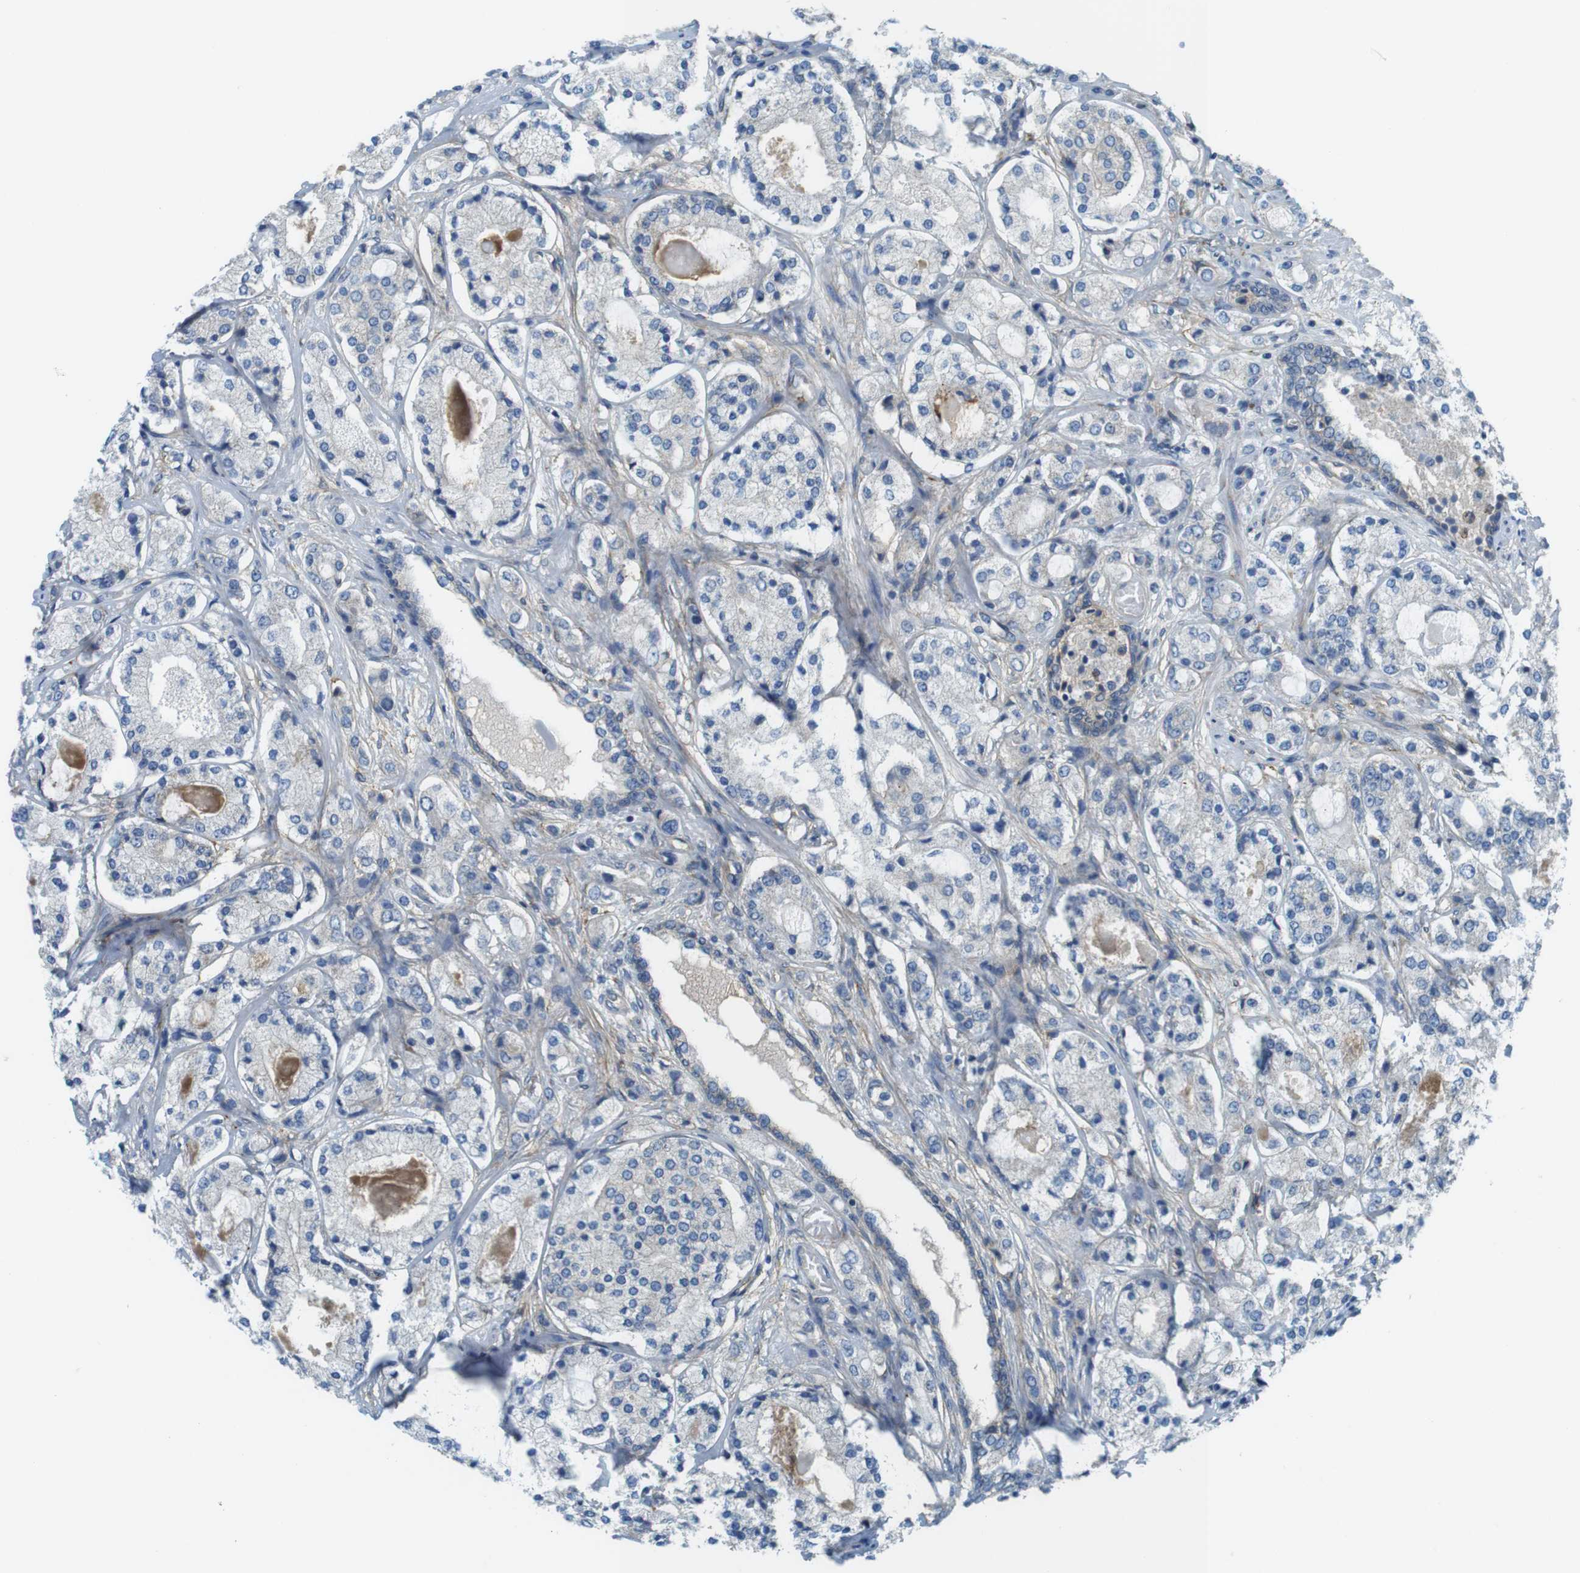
{"staining": {"intensity": "negative", "quantity": "none", "location": "none"}, "tissue": "prostate cancer", "cell_type": "Tumor cells", "image_type": "cancer", "snomed": [{"axis": "morphology", "description": "Adenocarcinoma, High grade"}, {"axis": "topography", "description": "Prostate"}], "caption": "A high-resolution photomicrograph shows IHC staining of adenocarcinoma (high-grade) (prostate), which exhibits no significant expression in tumor cells.", "gene": "EMP2", "patient": {"sex": "male", "age": 65}}